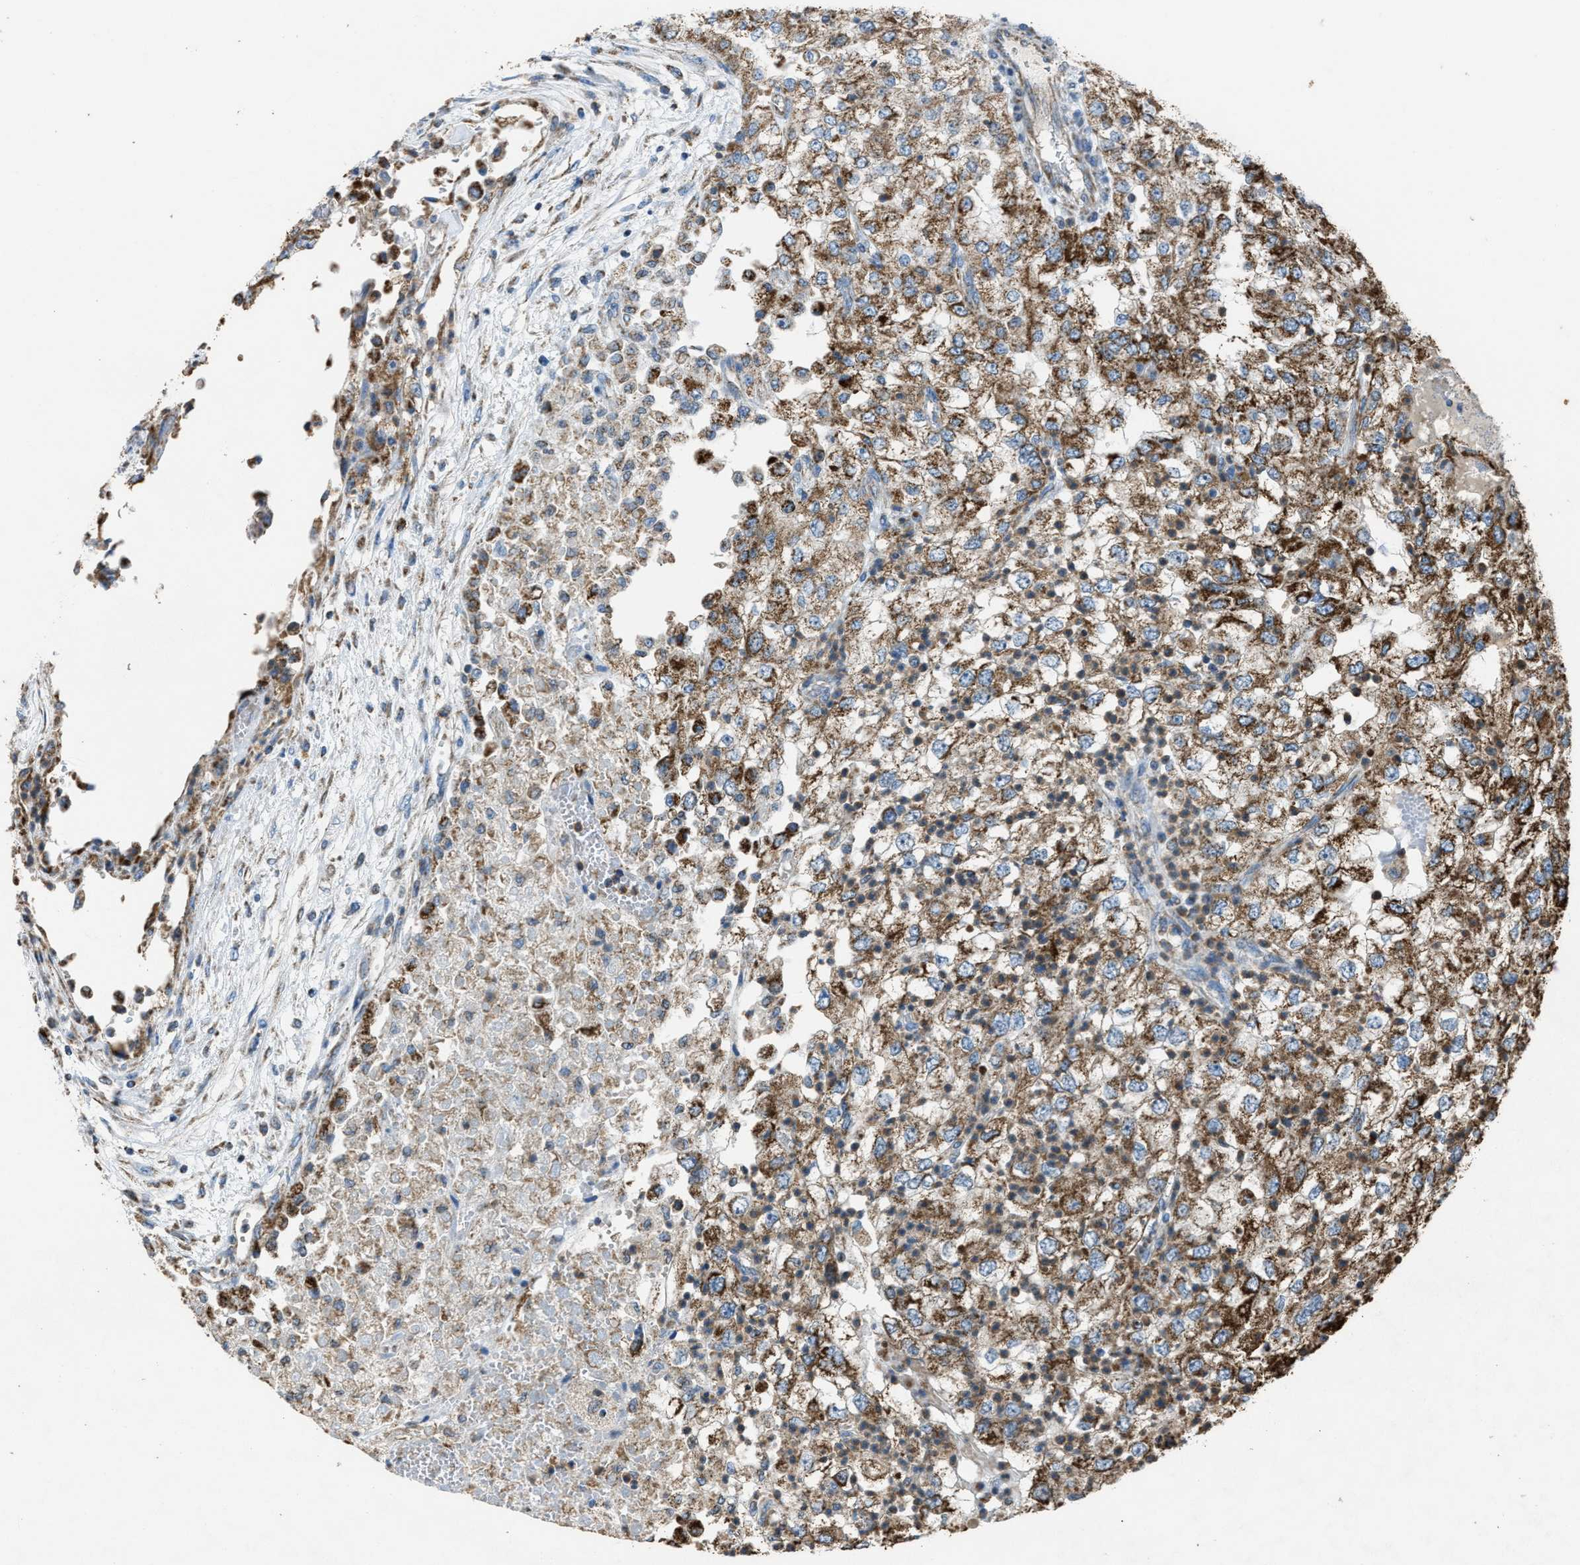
{"staining": {"intensity": "moderate", "quantity": ">75%", "location": "cytoplasmic/membranous"}, "tissue": "renal cancer", "cell_type": "Tumor cells", "image_type": "cancer", "snomed": [{"axis": "morphology", "description": "Adenocarcinoma, NOS"}, {"axis": "topography", "description": "Kidney"}], "caption": "Immunohistochemical staining of adenocarcinoma (renal) displays medium levels of moderate cytoplasmic/membranous staining in approximately >75% of tumor cells.", "gene": "SLC25A11", "patient": {"sex": "female", "age": 54}}